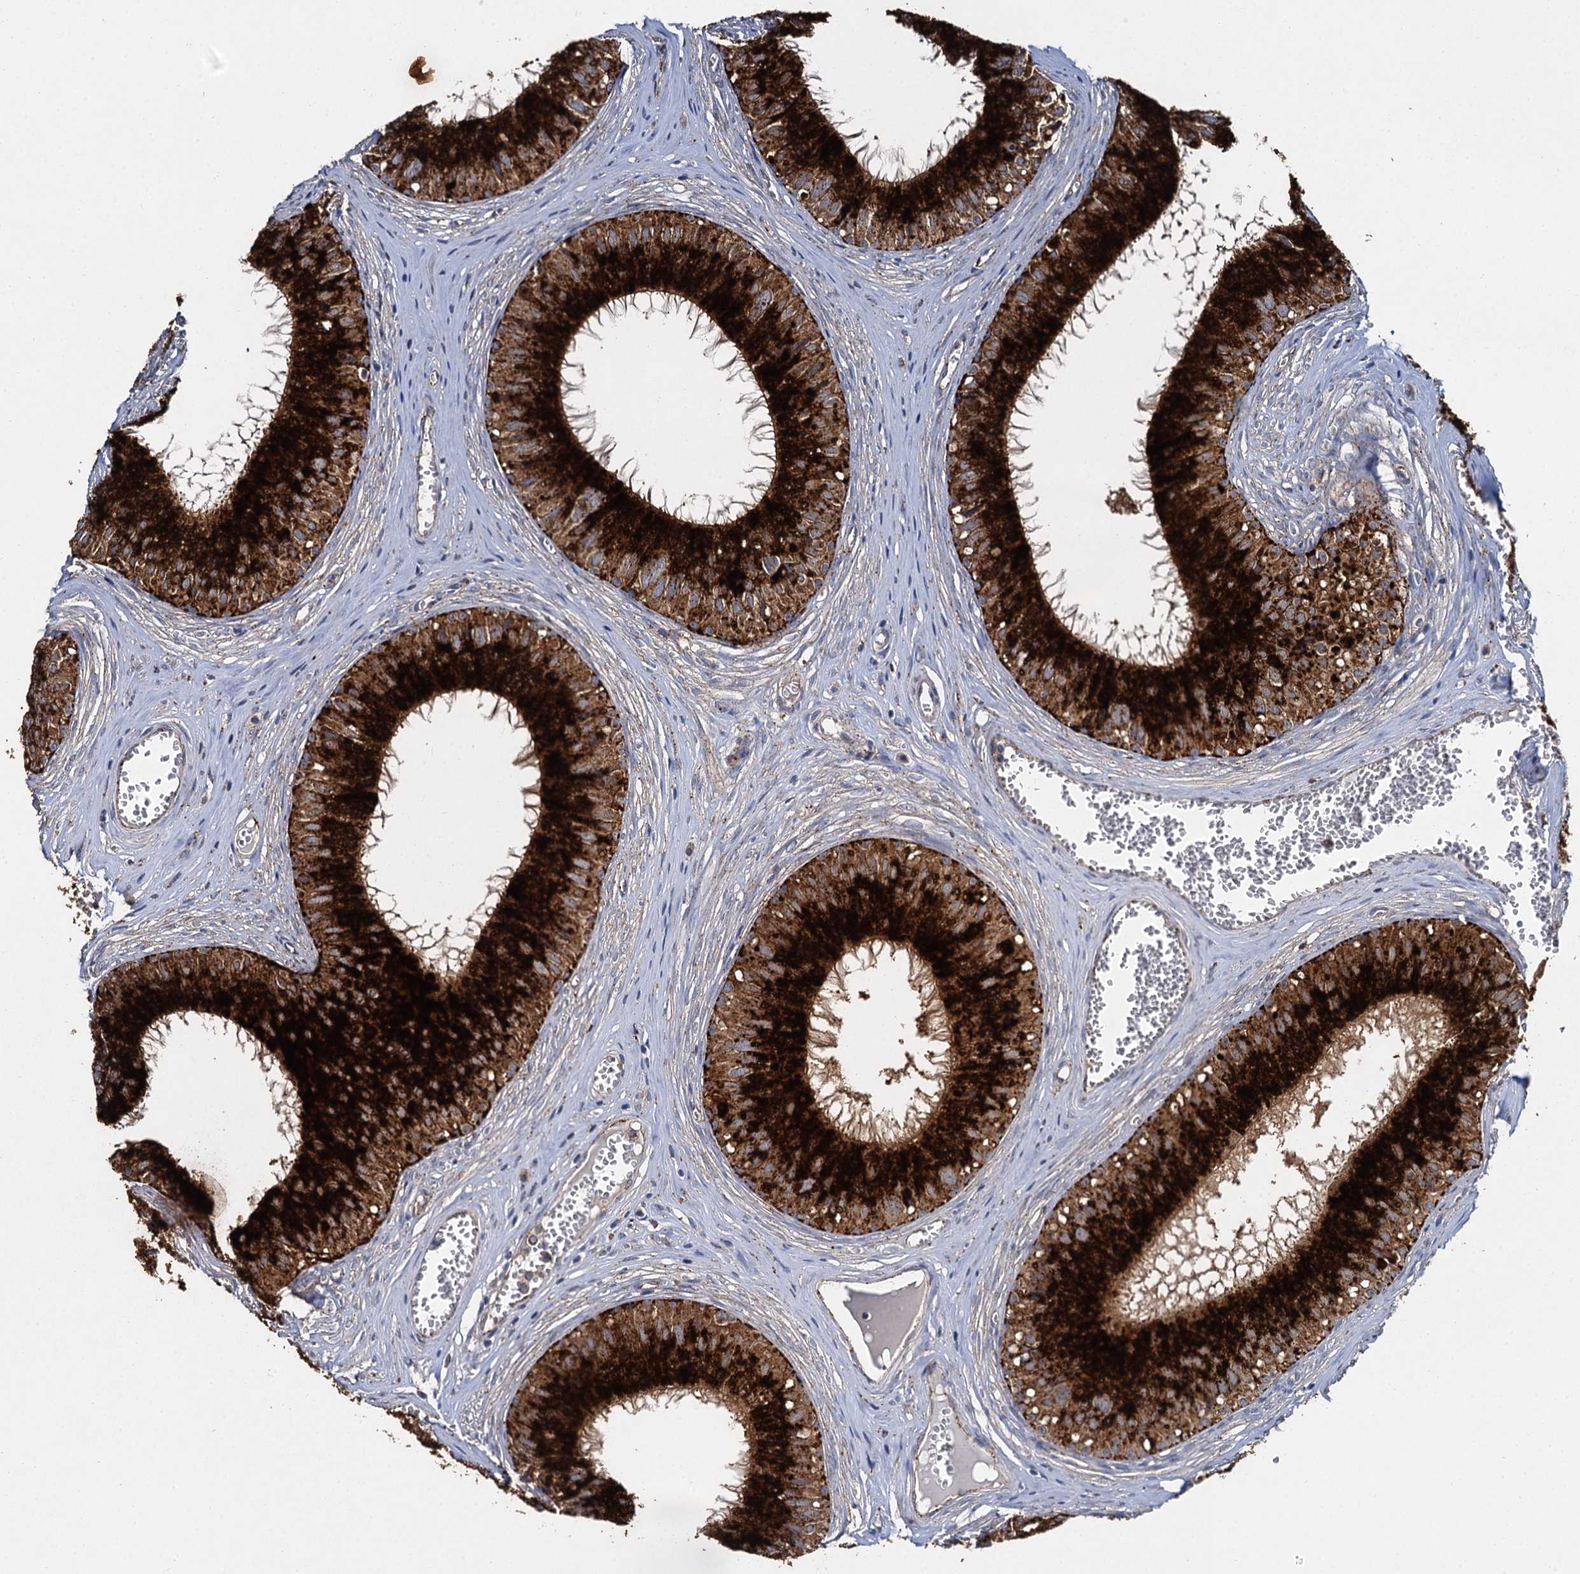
{"staining": {"intensity": "strong", "quantity": ">75%", "location": "cytoplasmic/membranous"}, "tissue": "epididymis", "cell_type": "Glandular cells", "image_type": "normal", "snomed": [{"axis": "morphology", "description": "Normal tissue, NOS"}, {"axis": "topography", "description": "Epididymis"}], "caption": "Protein expression analysis of unremarkable human epididymis reveals strong cytoplasmic/membranous positivity in about >75% of glandular cells.", "gene": "GBA1", "patient": {"sex": "male", "age": 36}}